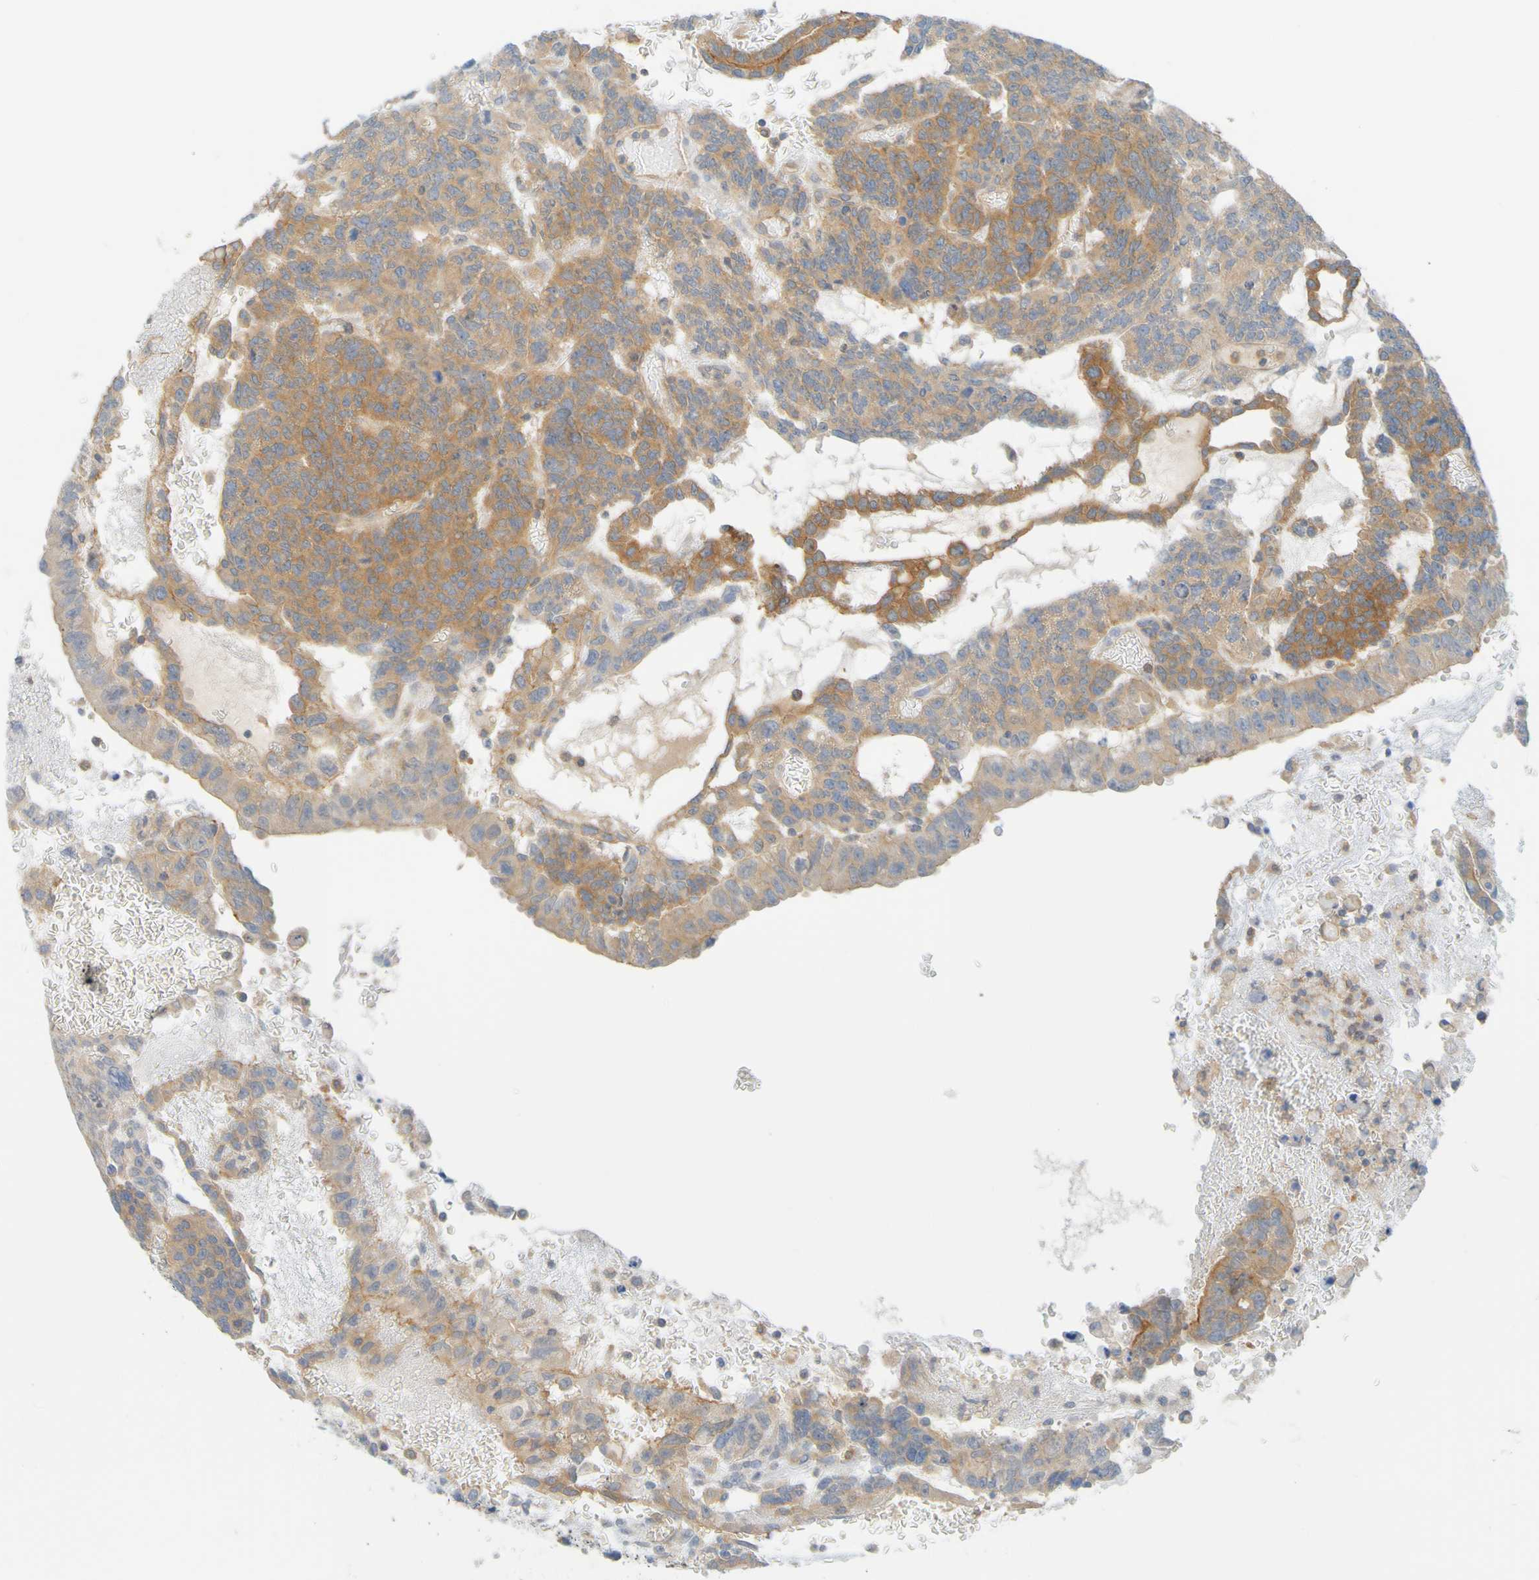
{"staining": {"intensity": "moderate", "quantity": ">75%", "location": "cytoplasmic/membranous"}, "tissue": "testis cancer", "cell_type": "Tumor cells", "image_type": "cancer", "snomed": [{"axis": "morphology", "description": "Seminoma, NOS"}, {"axis": "morphology", "description": "Carcinoma, Embryonal, NOS"}, {"axis": "topography", "description": "Testis"}], "caption": "A photomicrograph of human testis seminoma stained for a protein displays moderate cytoplasmic/membranous brown staining in tumor cells.", "gene": "APPL1", "patient": {"sex": "male", "age": 52}}